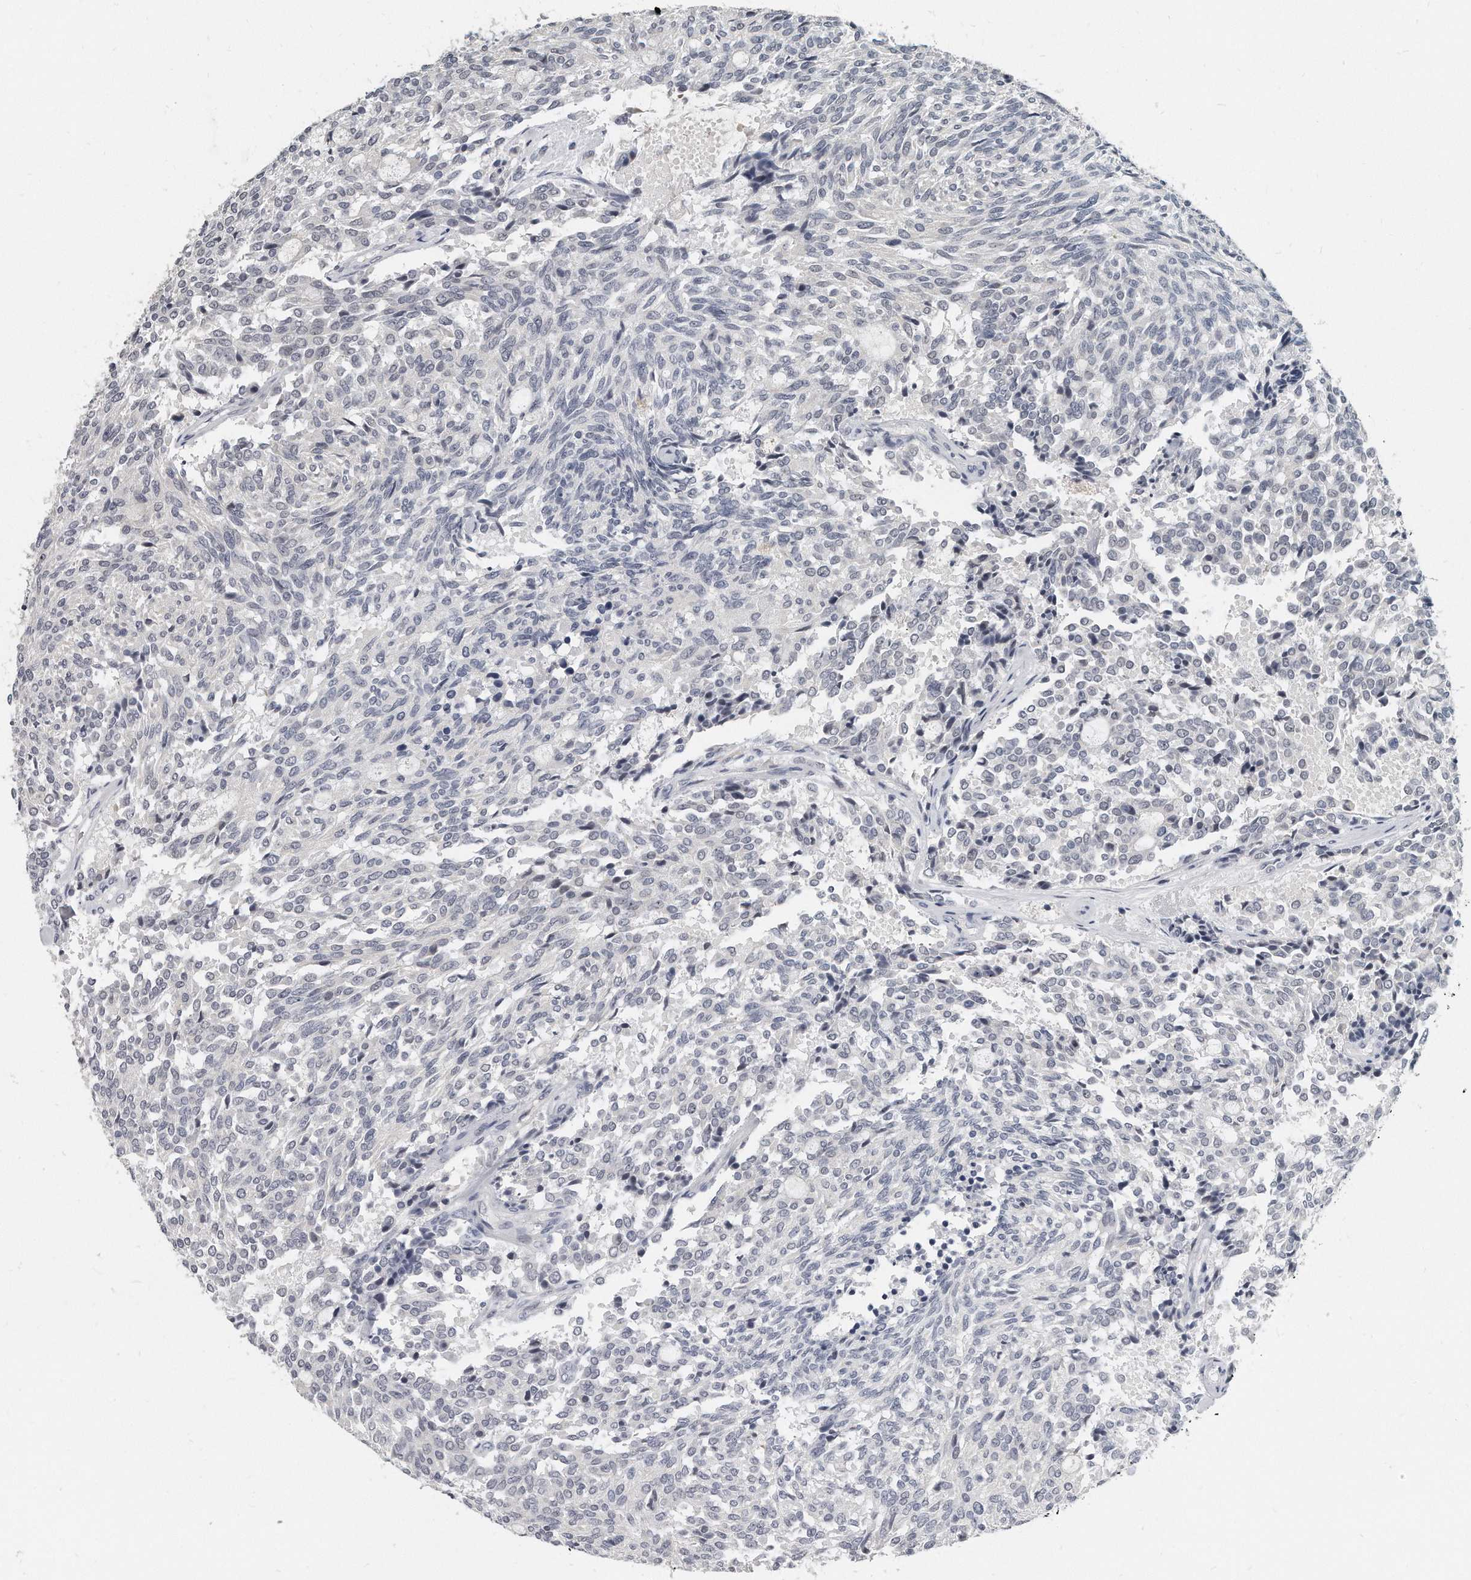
{"staining": {"intensity": "negative", "quantity": "none", "location": "none"}, "tissue": "carcinoid", "cell_type": "Tumor cells", "image_type": "cancer", "snomed": [{"axis": "morphology", "description": "Carcinoid, malignant, NOS"}, {"axis": "topography", "description": "Pancreas"}], "caption": "This is an immunohistochemistry (IHC) micrograph of carcinoid (malignant). There is no staining in tumor cells.", "gene": "TFCP2L1", "patient": {"sex": "female", "age": 54}}